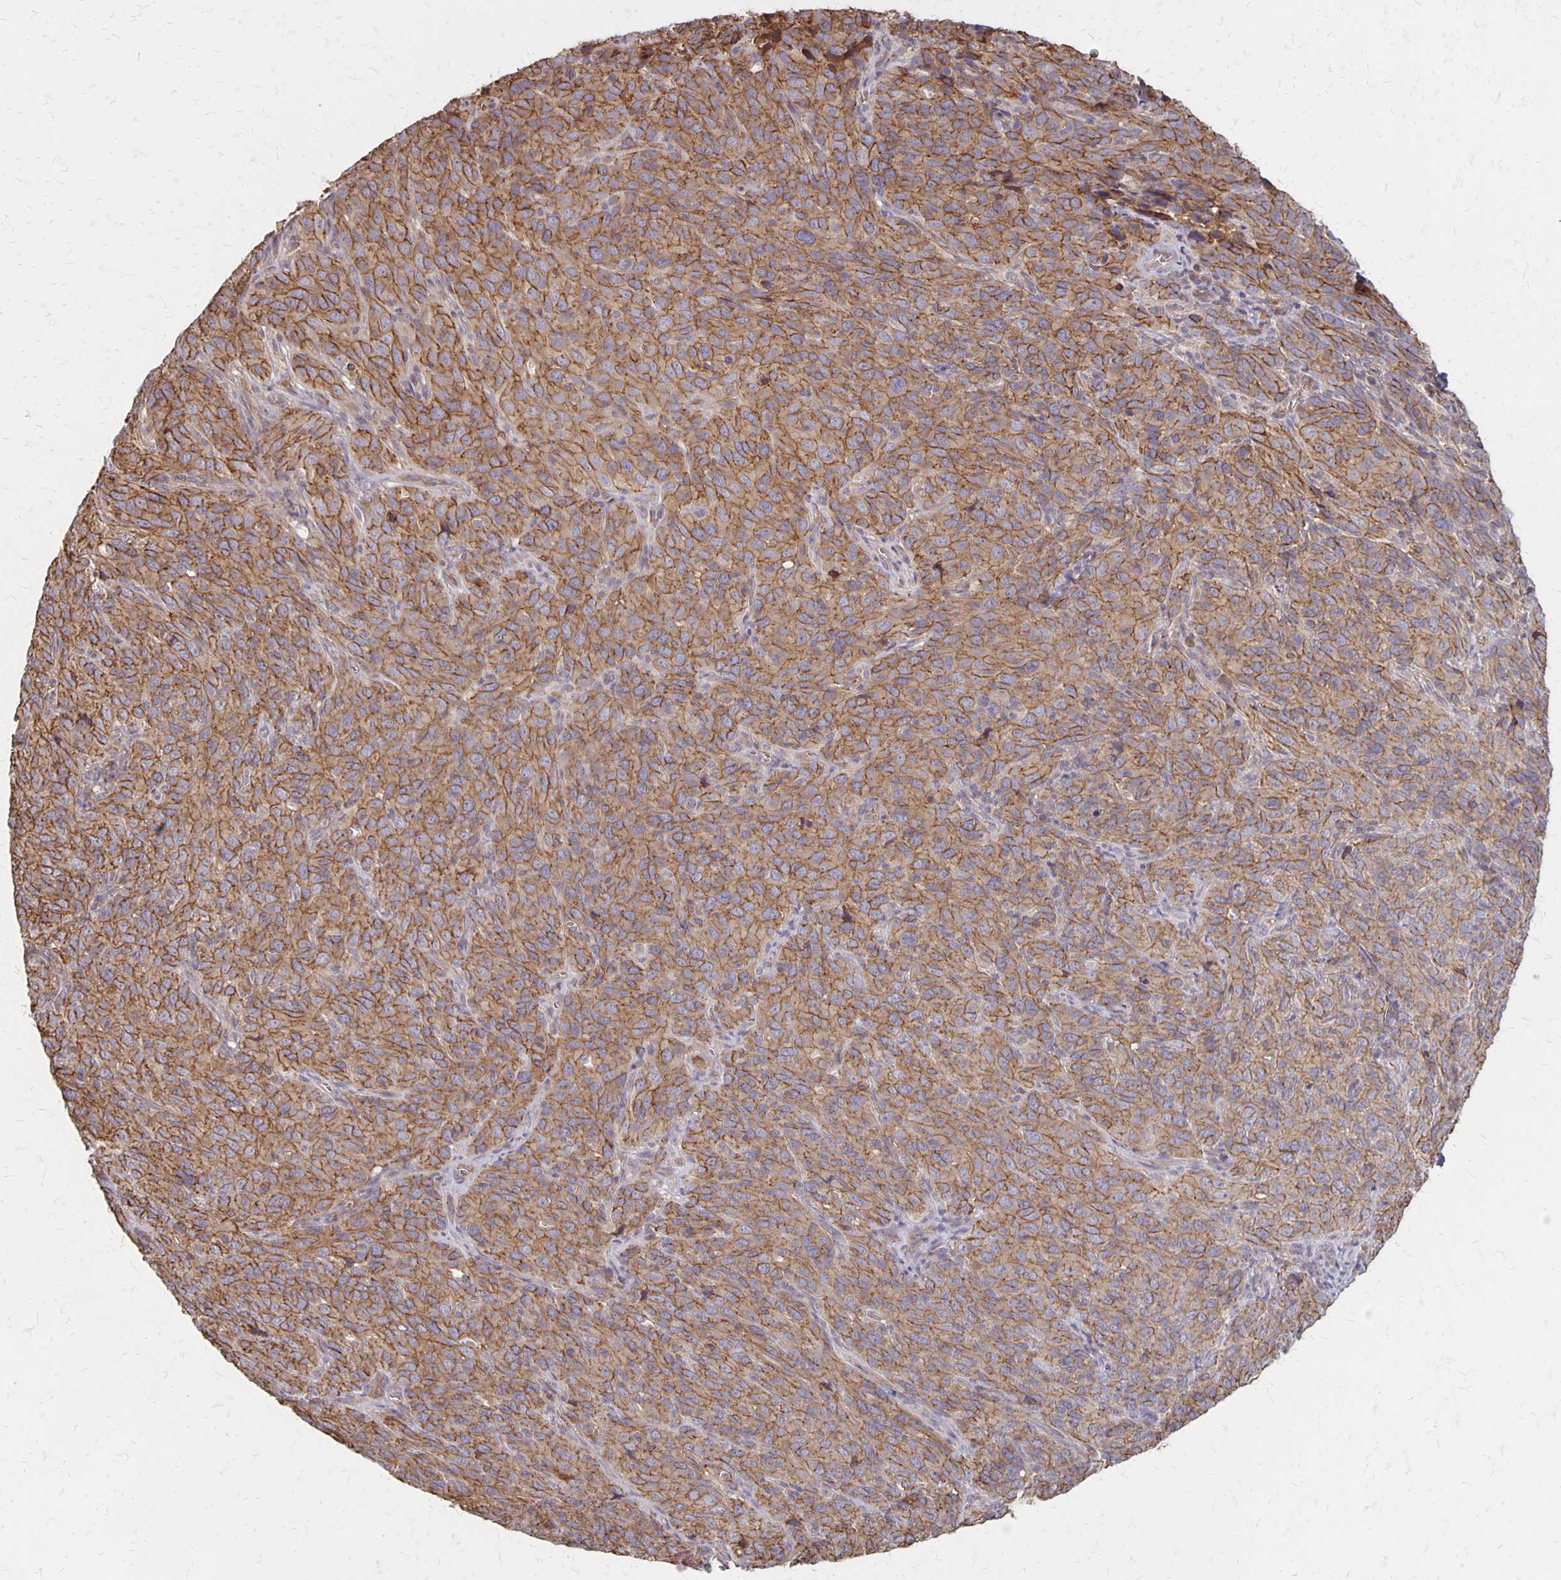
{"staining": {"intensity": "moderate", "quantity": ">75%", "location": "cytoplasmic/membranous"}, "tissue": "cervical cancer", "cell_type": "Tumor cells", "image_type": "cancer", "snomed": [{"axis": "morphology", "description": "Normal tissue, NOS"}, {"axis": "morphology", "description": "Squamous cell carcinoma, NOS"}, {"axis": "topography", "description": "Cervix"}], "caption": "Cervical cancer tissue displays moderate cytoplasmic/membranous positivity in approximately >75% of tumor cells, visualized by immunohistochemistry.", "gene": "PROM2", "patient": {"sex": "female", "age": 51}}